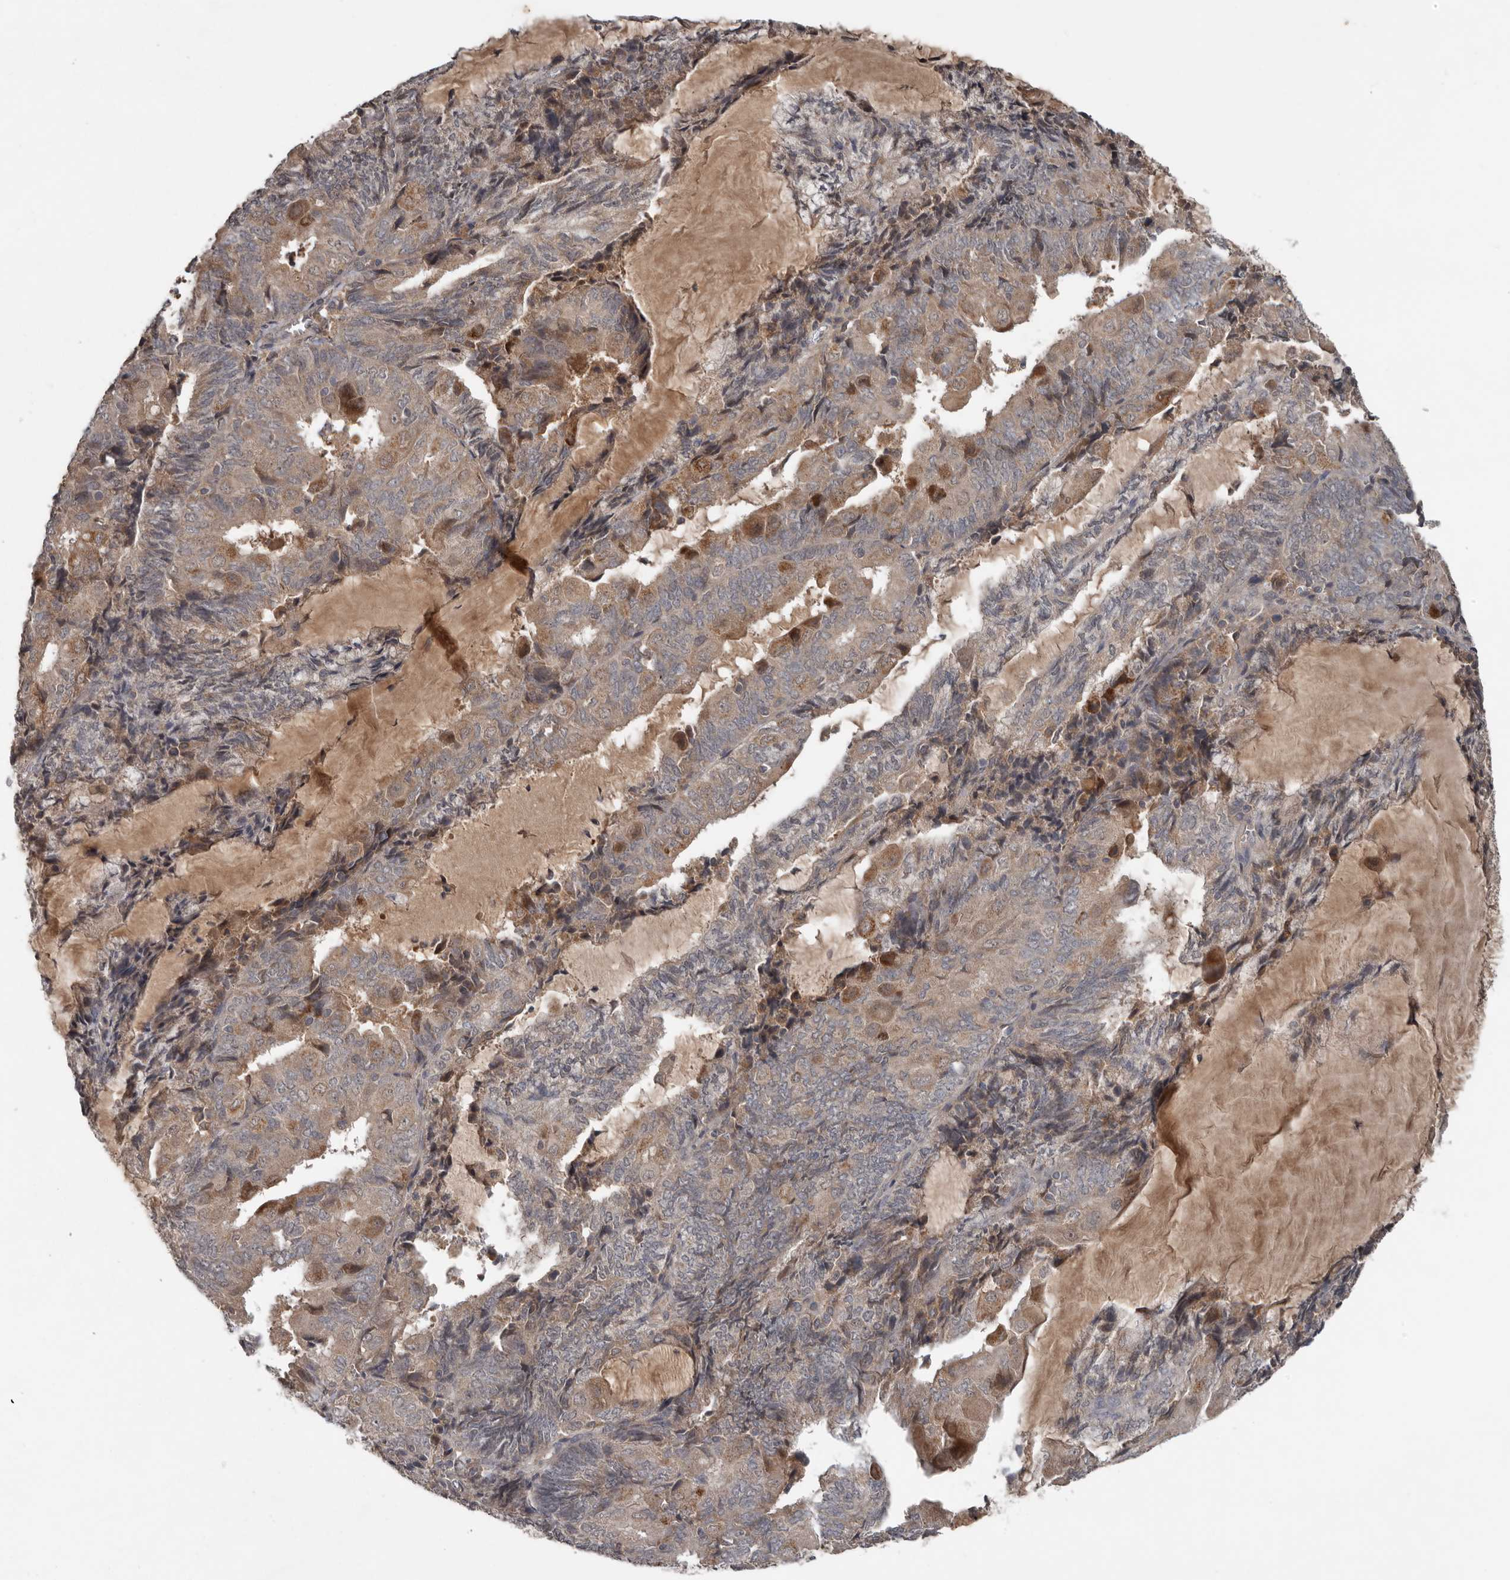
{"staining": {"intensity": "moderate", "quantity": "<25%", "location": "cytoplasmic/membranous"}, "tissue": "endometrial cancer", "cell_type": "Tumor cells", "image_type": "cancer", "snomed": [{"axis": "morphology", "description": "Adenocarcinoma, NOS"}, {"axis": "topography", "description": "Endometrium"}], "caption": "Immunohistochemical staining of adenocarcinoma (endometrial) reveals low levels of moderate cytoplasmic/membranous protein positivity in approximately <25% of tumor cells.", "gene": "DNAJB4", "patient": {"sex": "female", "age": 81}}